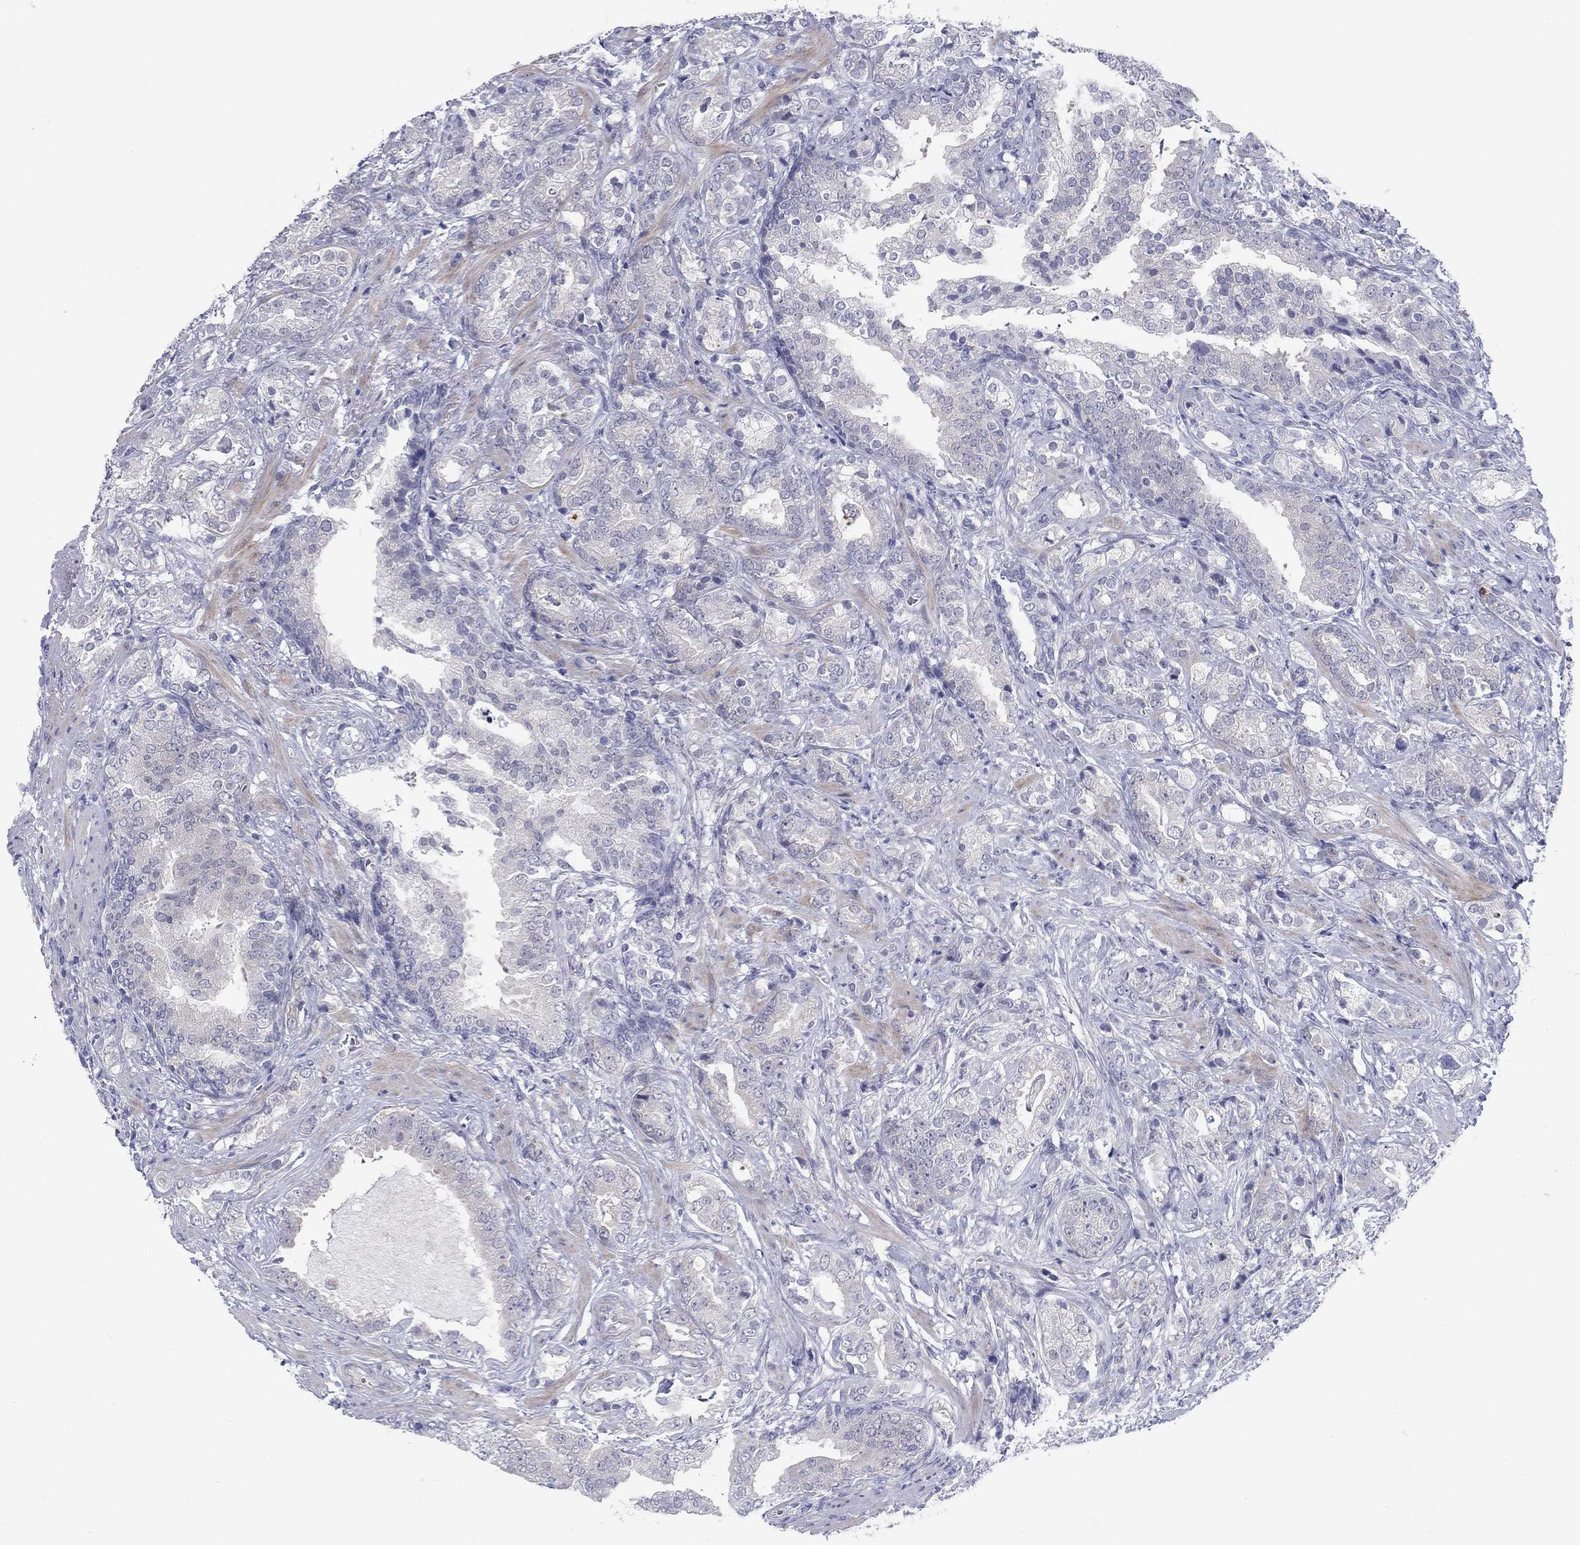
{"staining": {"intensity": "negative", "quantity": "none", "location": "none"}, "tissue": "prostate cancer", "cell_type": "Tumor cells", "image_type": "cancer", "snomed": [{"axis": "morphology", "description": "Adenocarcinoma, NOS"}, {"axis": "topography", "description": "Prostate"}], "caption": "Immunohistochemical staining of prostate cancer displays no significant staining in tumor cells.", "gene": "CACNA1A", "patient": {"sex": "male", "age": 57}}